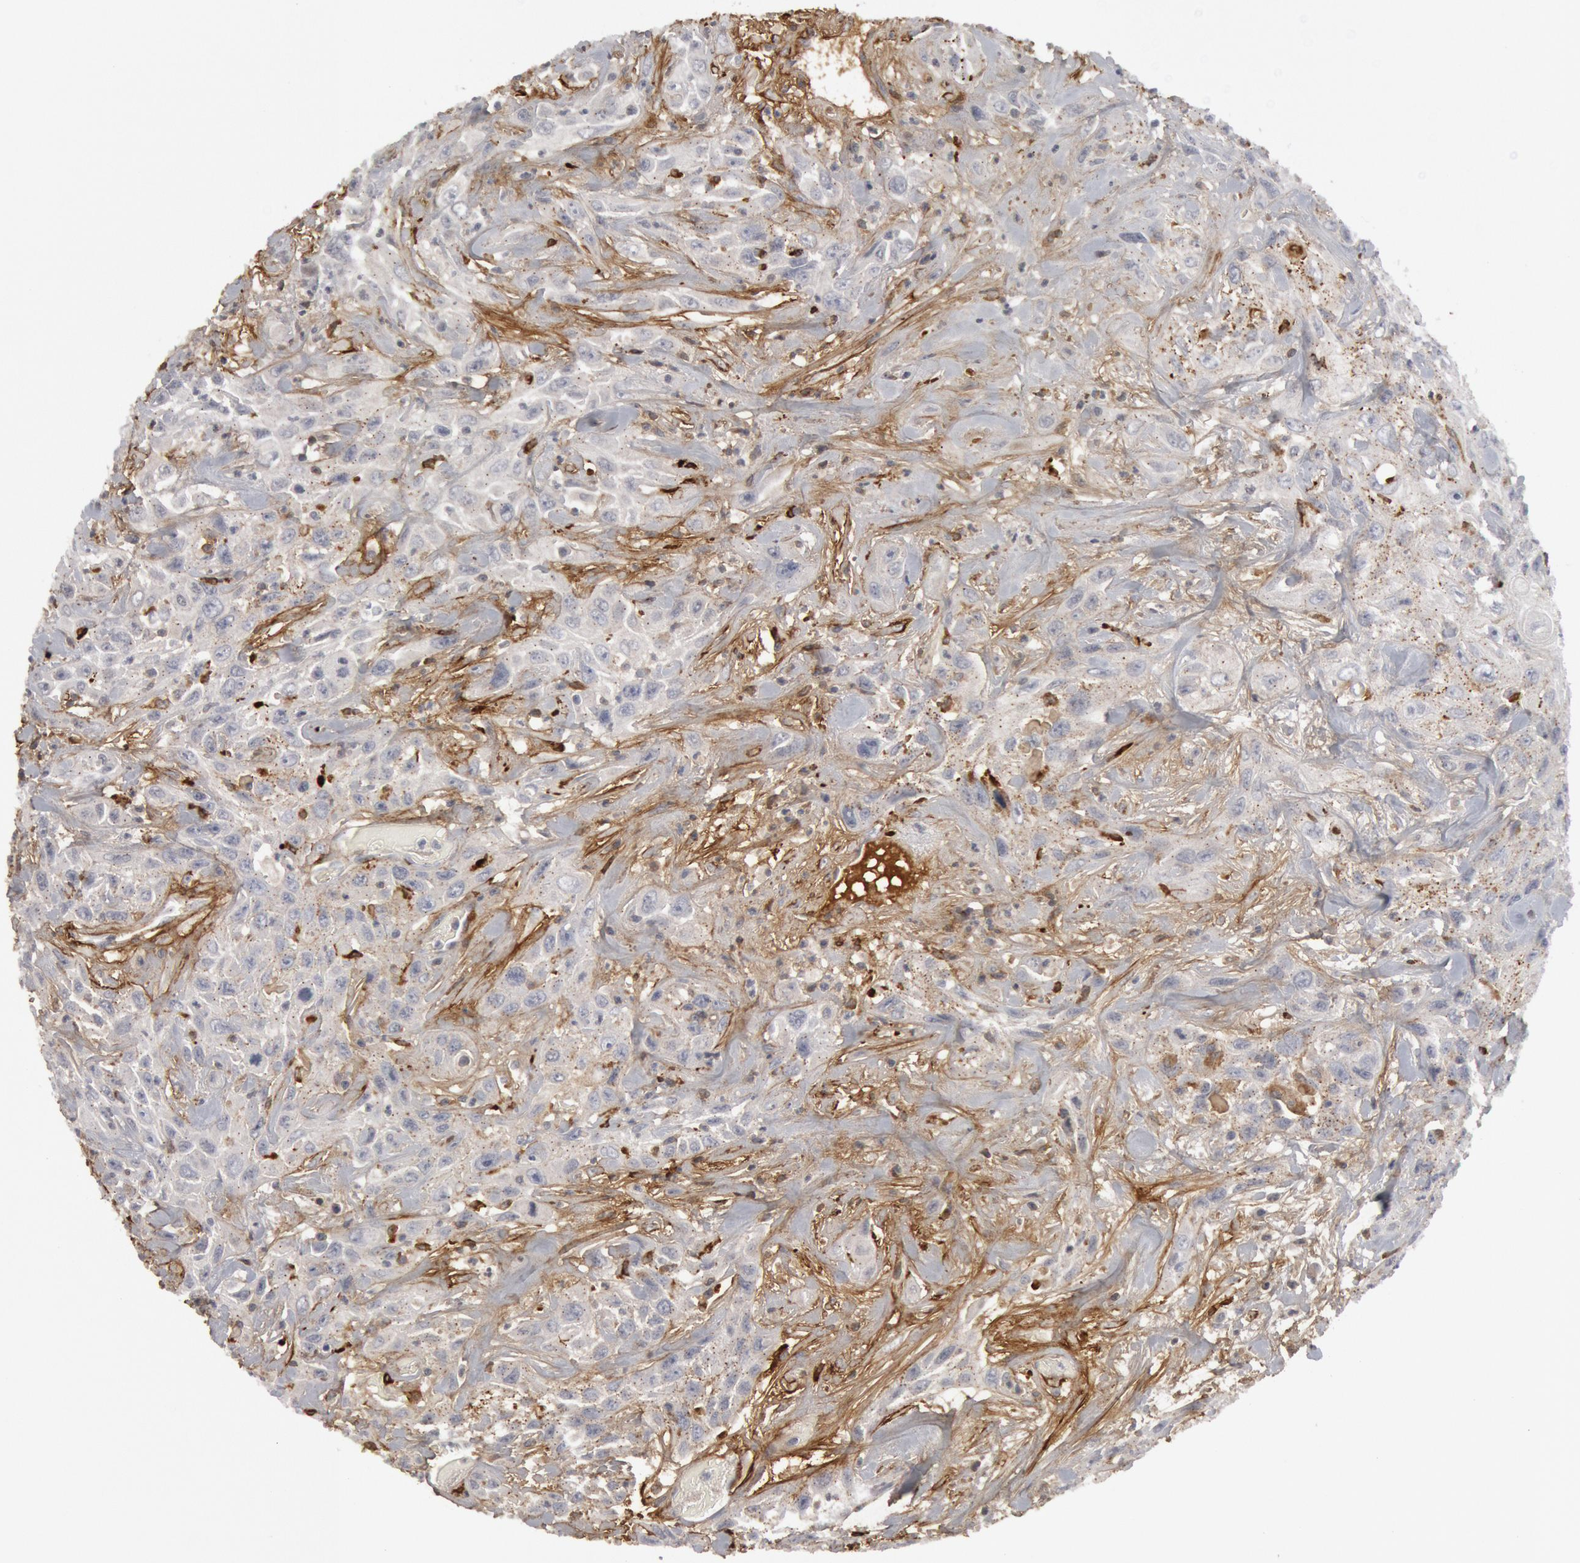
{"staining": {"intensity": "negative", "quantity": "none", "location": "none"}, "tissue": "urothelial cancer", "cell_type": "Tumor cells", "image_type": "cancer", "snomed": [{"axis": "morphology", "description": "Urothelial carcinoma, High grade"}, {"axis": "topography", "description": "Urinary bladder"}], "caption": "An image of urothelial carcinoma (high-grade) stained for a protein demonstrates no brown staining in tumor cells.", "gene": "C1QC", "patient": {"sex": "female", "age": 84}}